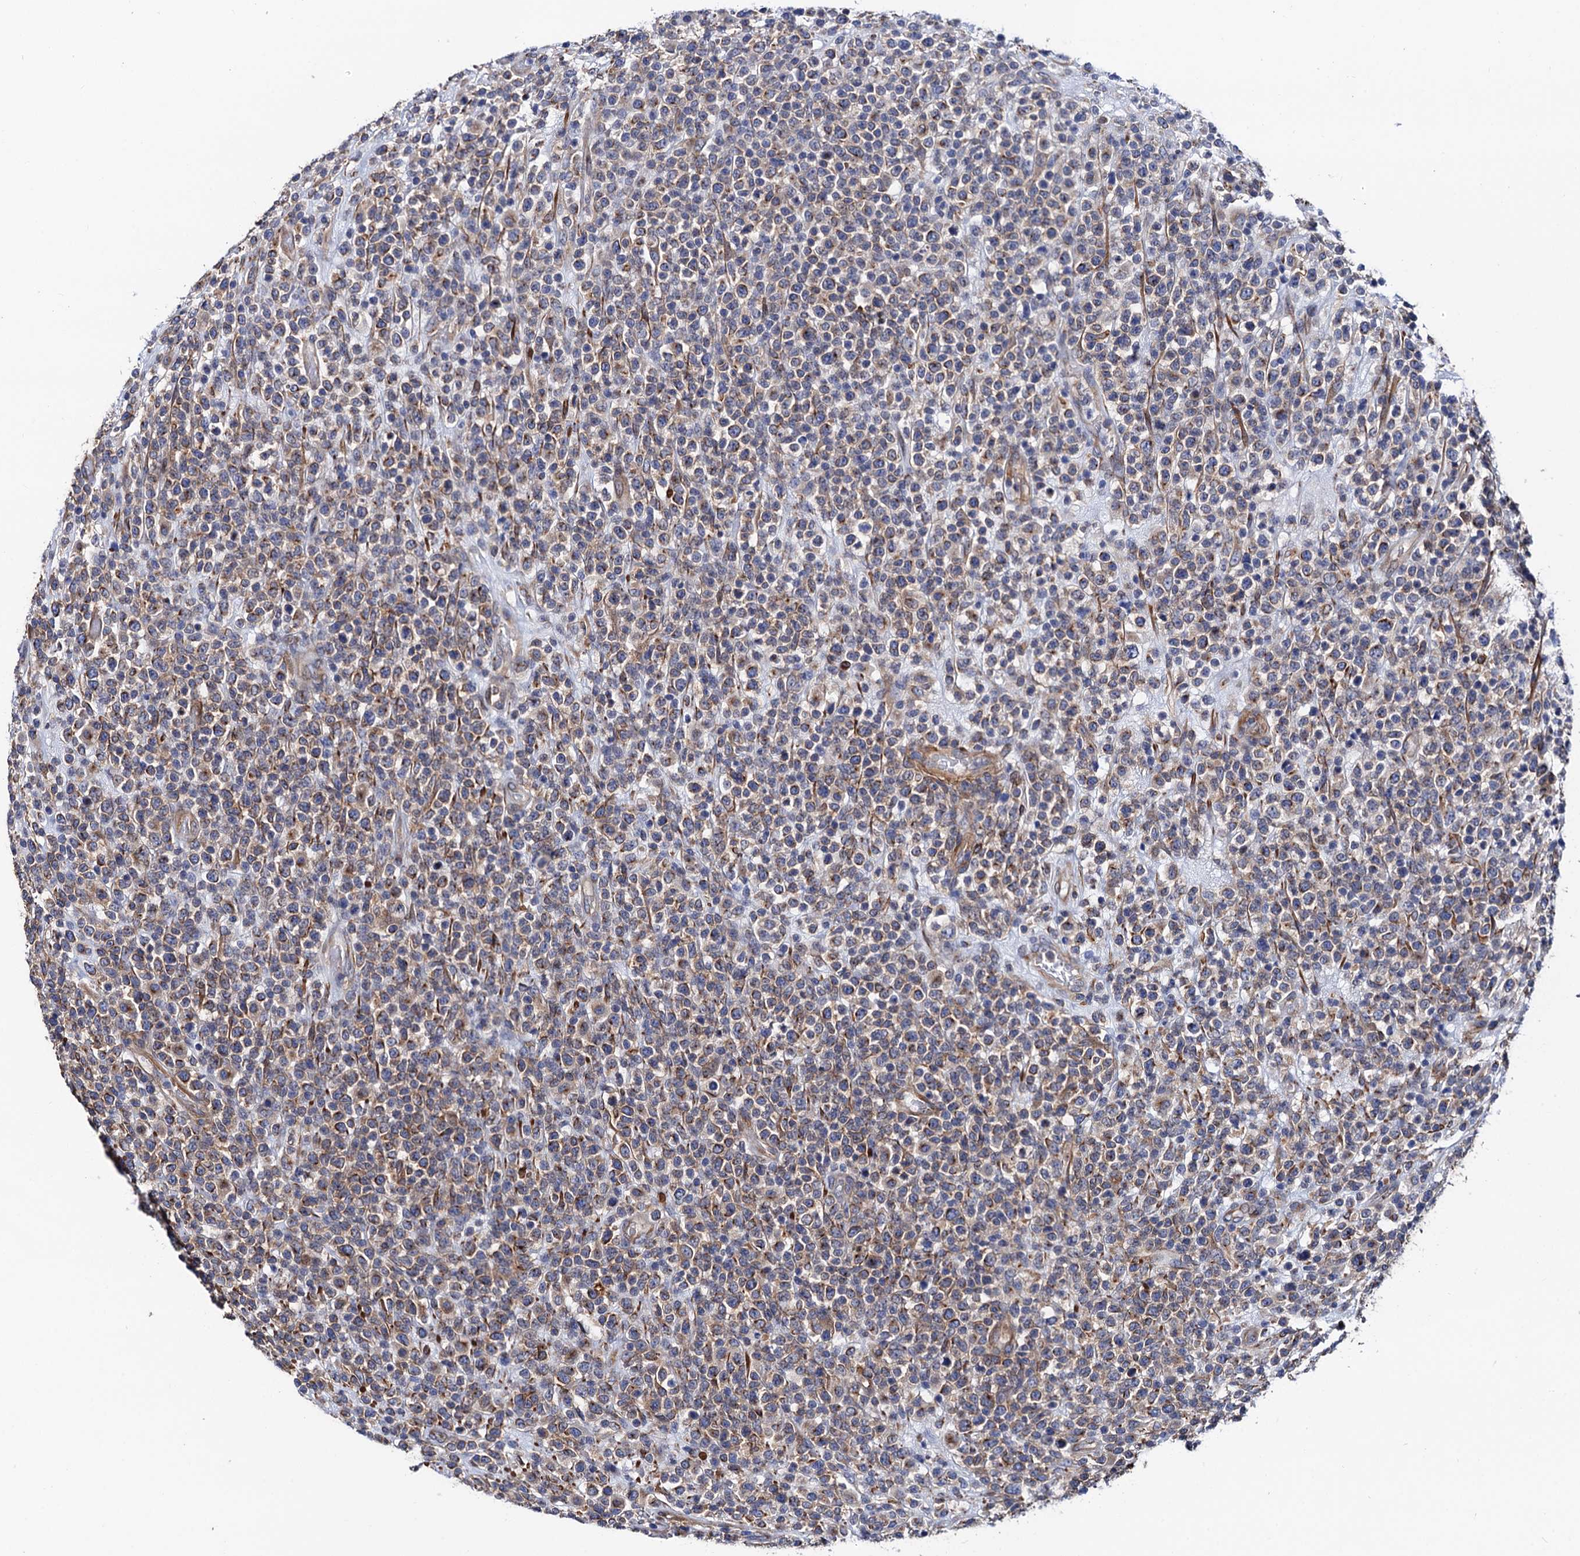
{"staining": {"intensity": "weak", "quantity": "25%-75%", "location": "cytoplasmic/membranous"}, "tissue": "lymphoma", "cell_type": "Tumor cells", "image_type": "cancer", "snomed": [{"axis": "morphology", "description": "Malignant lymphoma, non-Hodgkin's type, High grade"}, {"axis": "topography", "description": "Colon"}], "caption": "A photomicrograph of high-grade malignant lymphoma, non-Hodgkin's type stained for a protein reveals weak cytoplasmic/membranous brown staining in tumor cells. The protein is shown in brown color, while the nuclei are stained blue.", "gene": "ZDHHC18", "patient": {"sex": "female", "age": 53}}